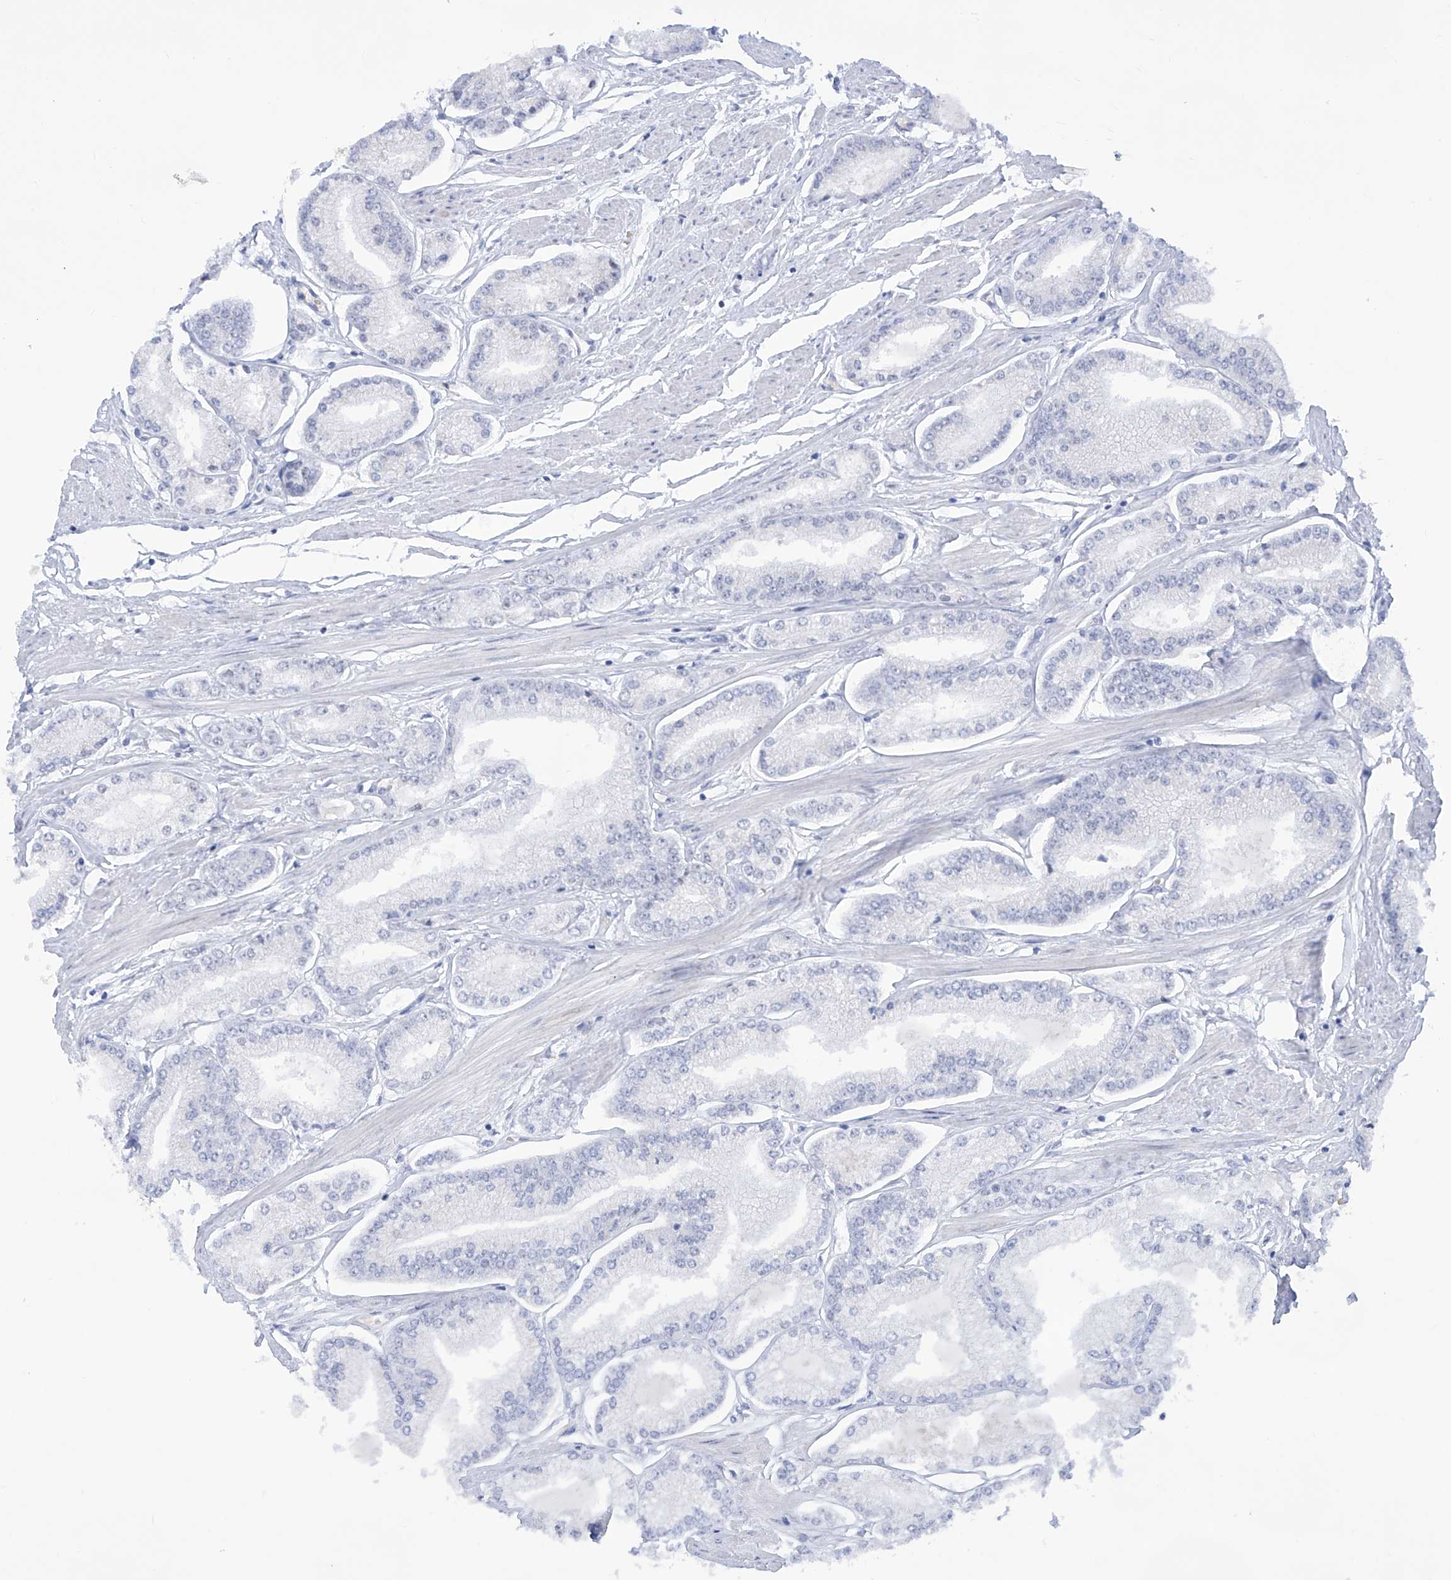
{"staining": {"intensity": "negative", "quantity": "none", "location": "none"}, "tissue": "prostate cancer", "cell_type": "Tumor cells", "image_type": "cancer", "snomed": [{"axis": "morphology", "description": "Adenocarcinoma, Low grade"}, {"axis": "topography", "description": "Prostate"}], "caption": "Tumor cells are negative for brown protein staining in prostate adenocarcinoma (low-grade). (Brightfield microscopy of DAB (3,3'-diaminobenzidine) immunohistochemistry (IHC) at high magnification).", "gene": "SART1", "patient": {"sex": "male", "age": 52}}